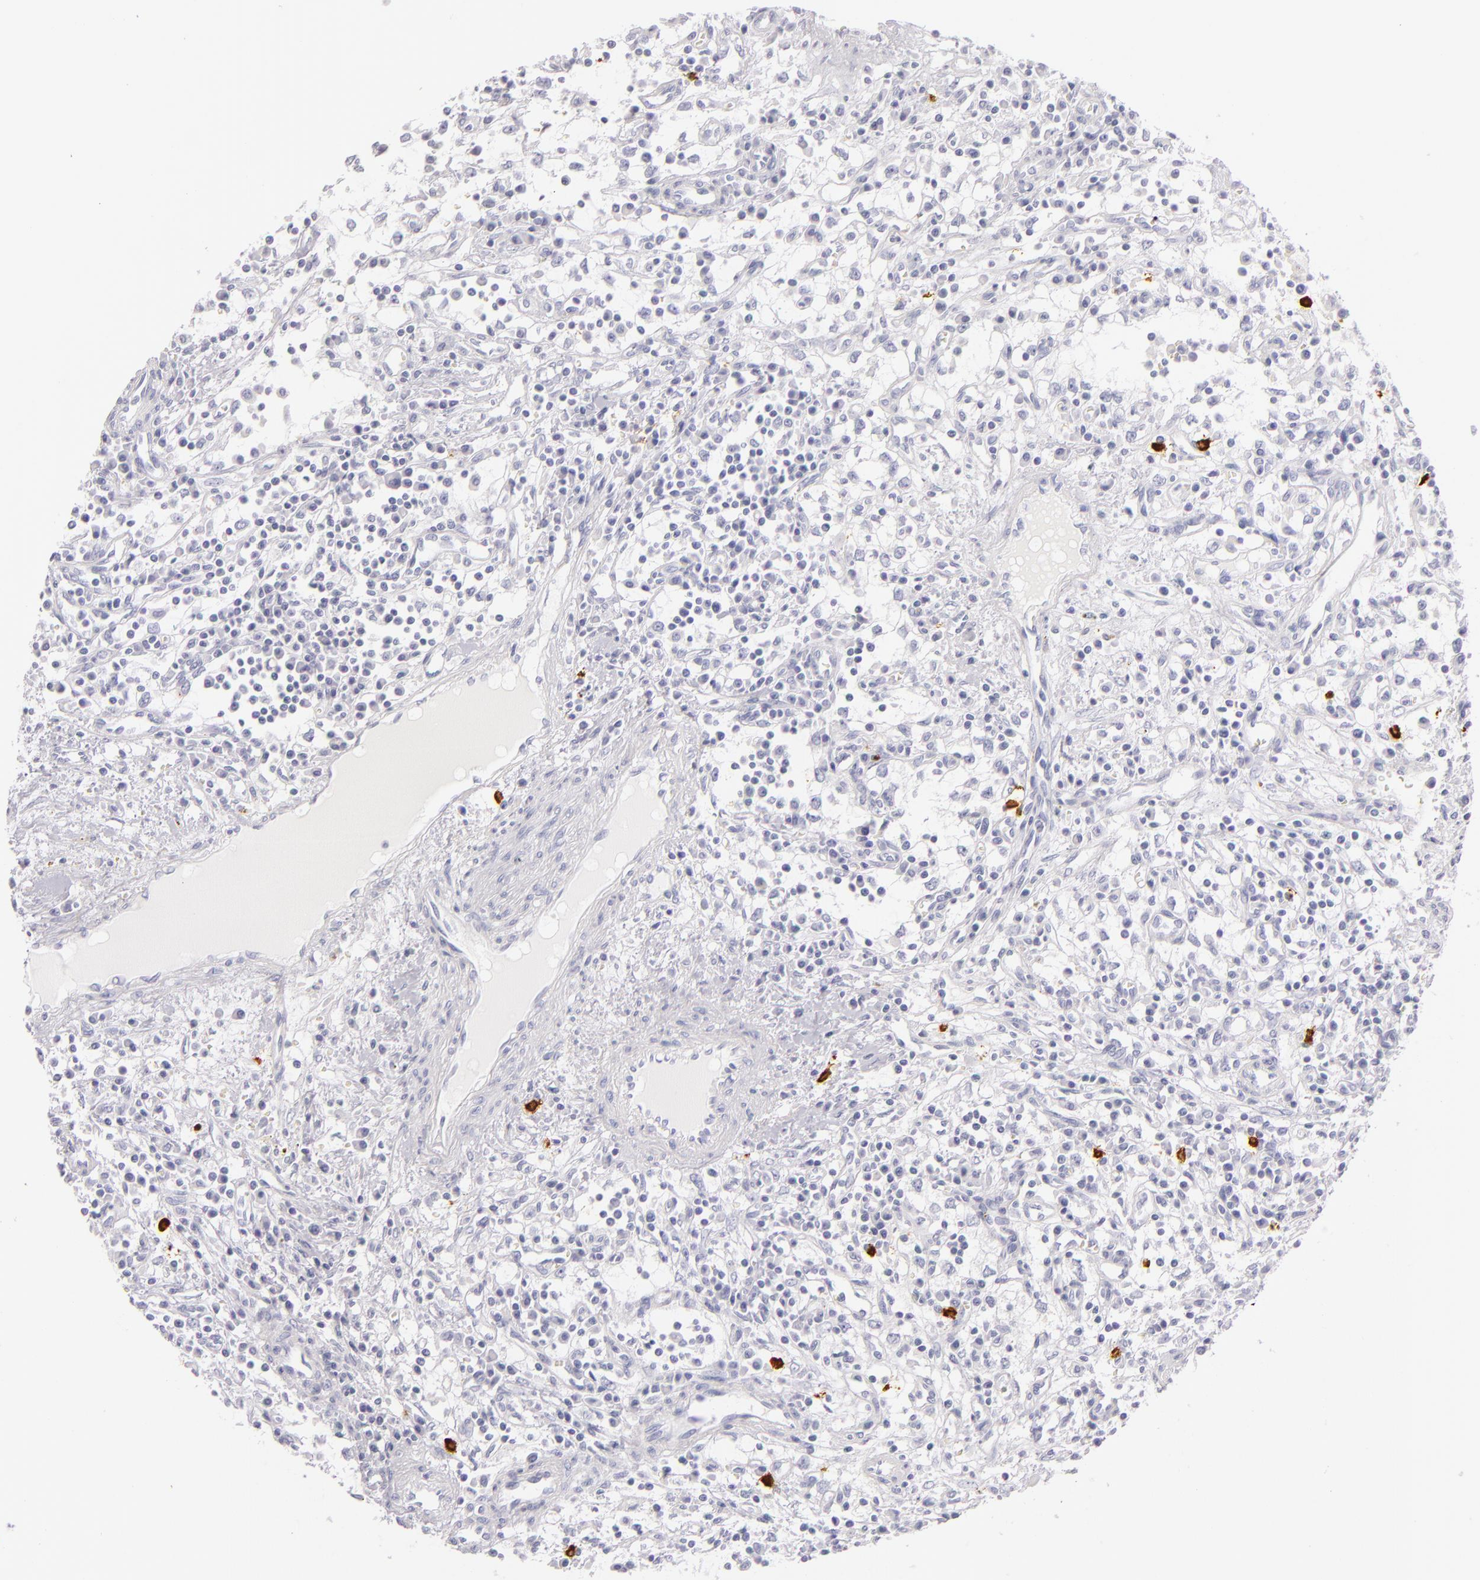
{"staining": {"intensity": "negative", "quantity": "none", "location": "none"}, "tissue": "renal cancer", "cell_type": "Tumor cells", "image_type": "cancer", "snomed": [{"axis": "morphology", "description": "Adenocarcinoma, NOS"}, {"axis": "topography", "description": "Kidney"}], "caption": "Human renal cancer stained for a protein using immunohistochemistry (IHC) demonstrates no positivity in tumor cells.", "gene": "TPSD1", "patient": {"sex": "male", "age": 82}}